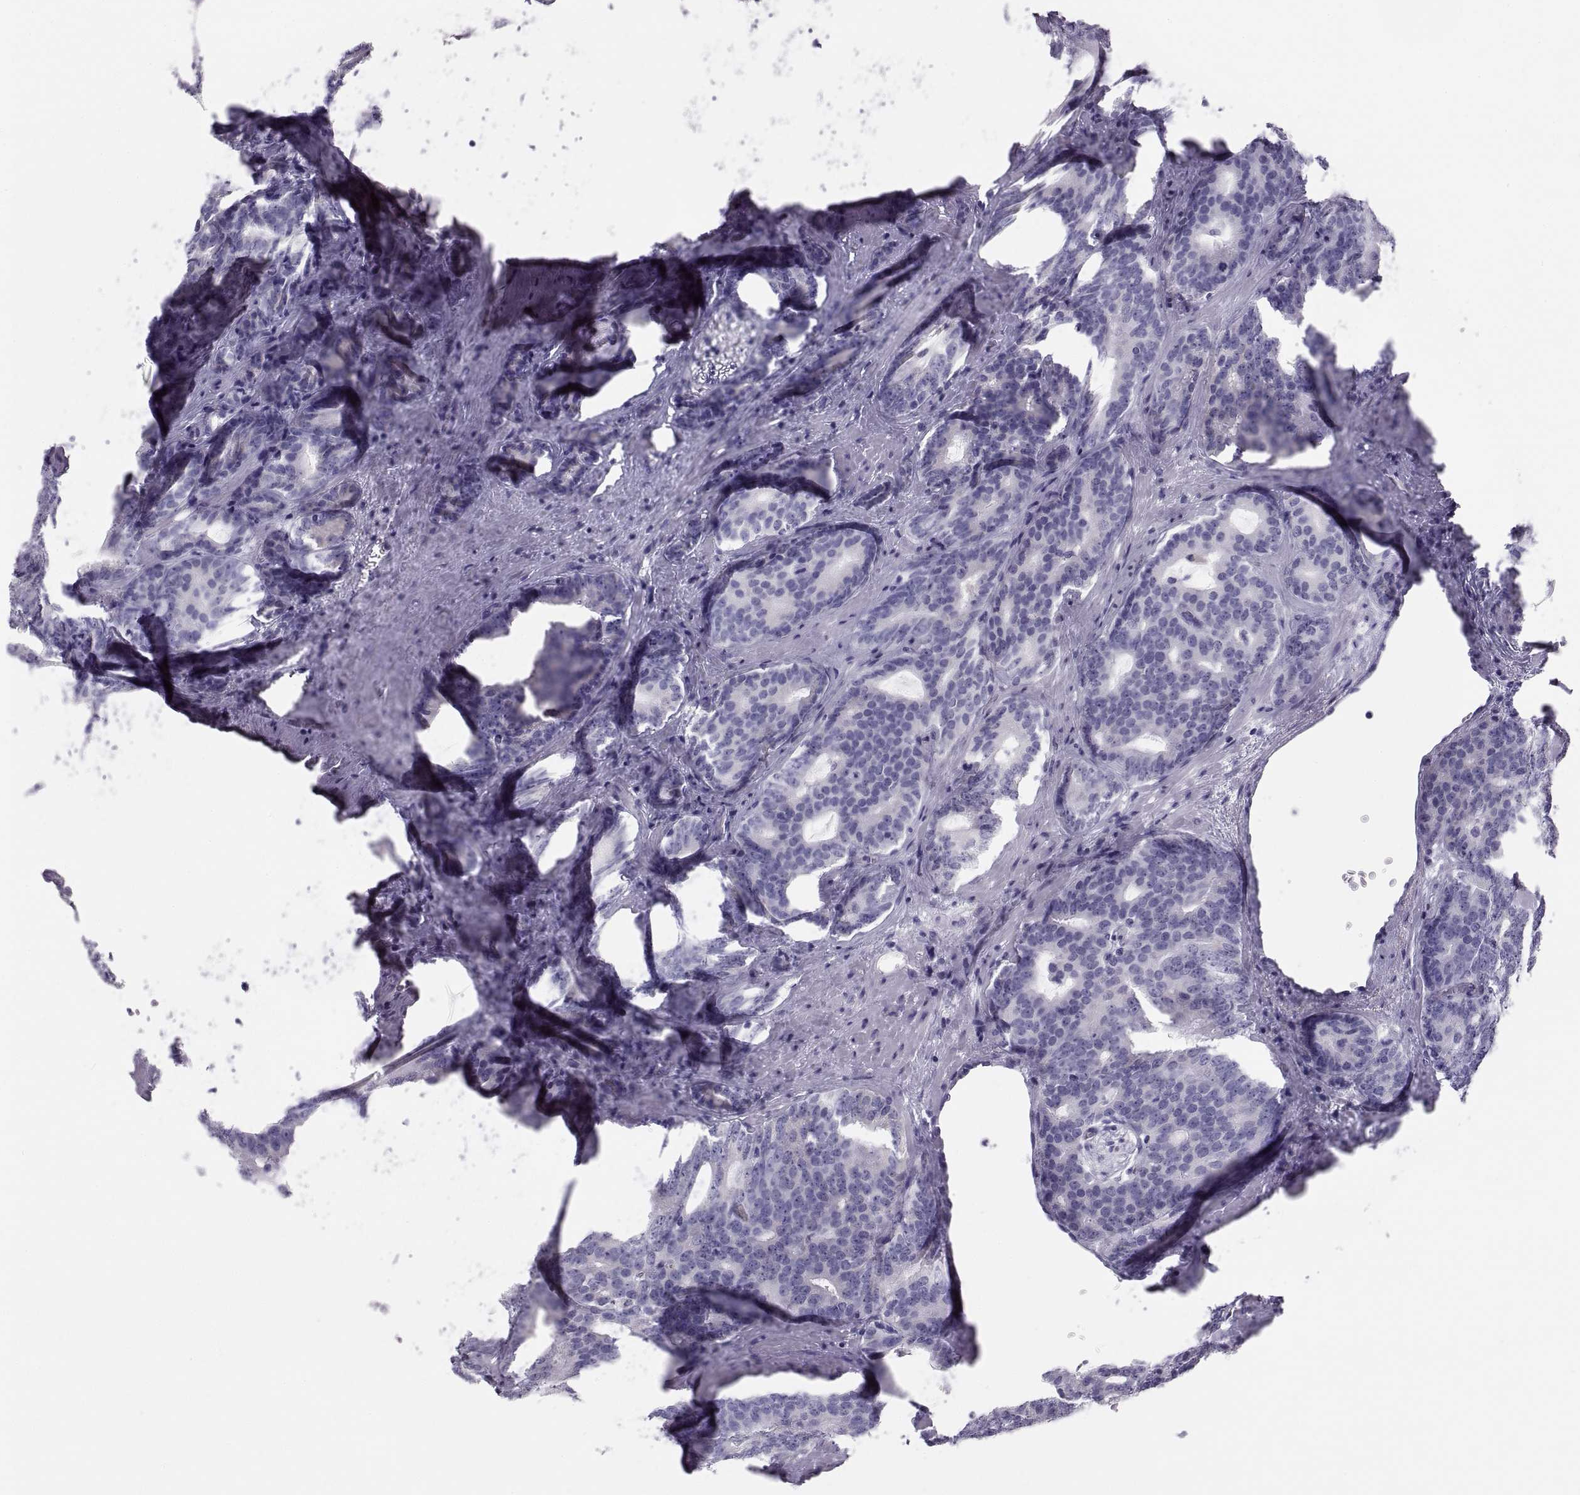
{"staining": {"intensity": "negative", "quantity": "none", "location": "none"}, "tissue": "prostate cancer", "cell_type": "Tumor cells", "image_type": "cancer", "snomed": [{"axis": "morphology", "description": "Adenocarcinoma, NOS"}, {"axis": "topography", "description": "Prostate"}], "caption": "This is a micrograph of immunohistochemistry (IHC) staining of prostate cancer, which shows no positivity in tumor cells.", "gene": "PAX2", "patient": {"sex": "male", "age": 71}}